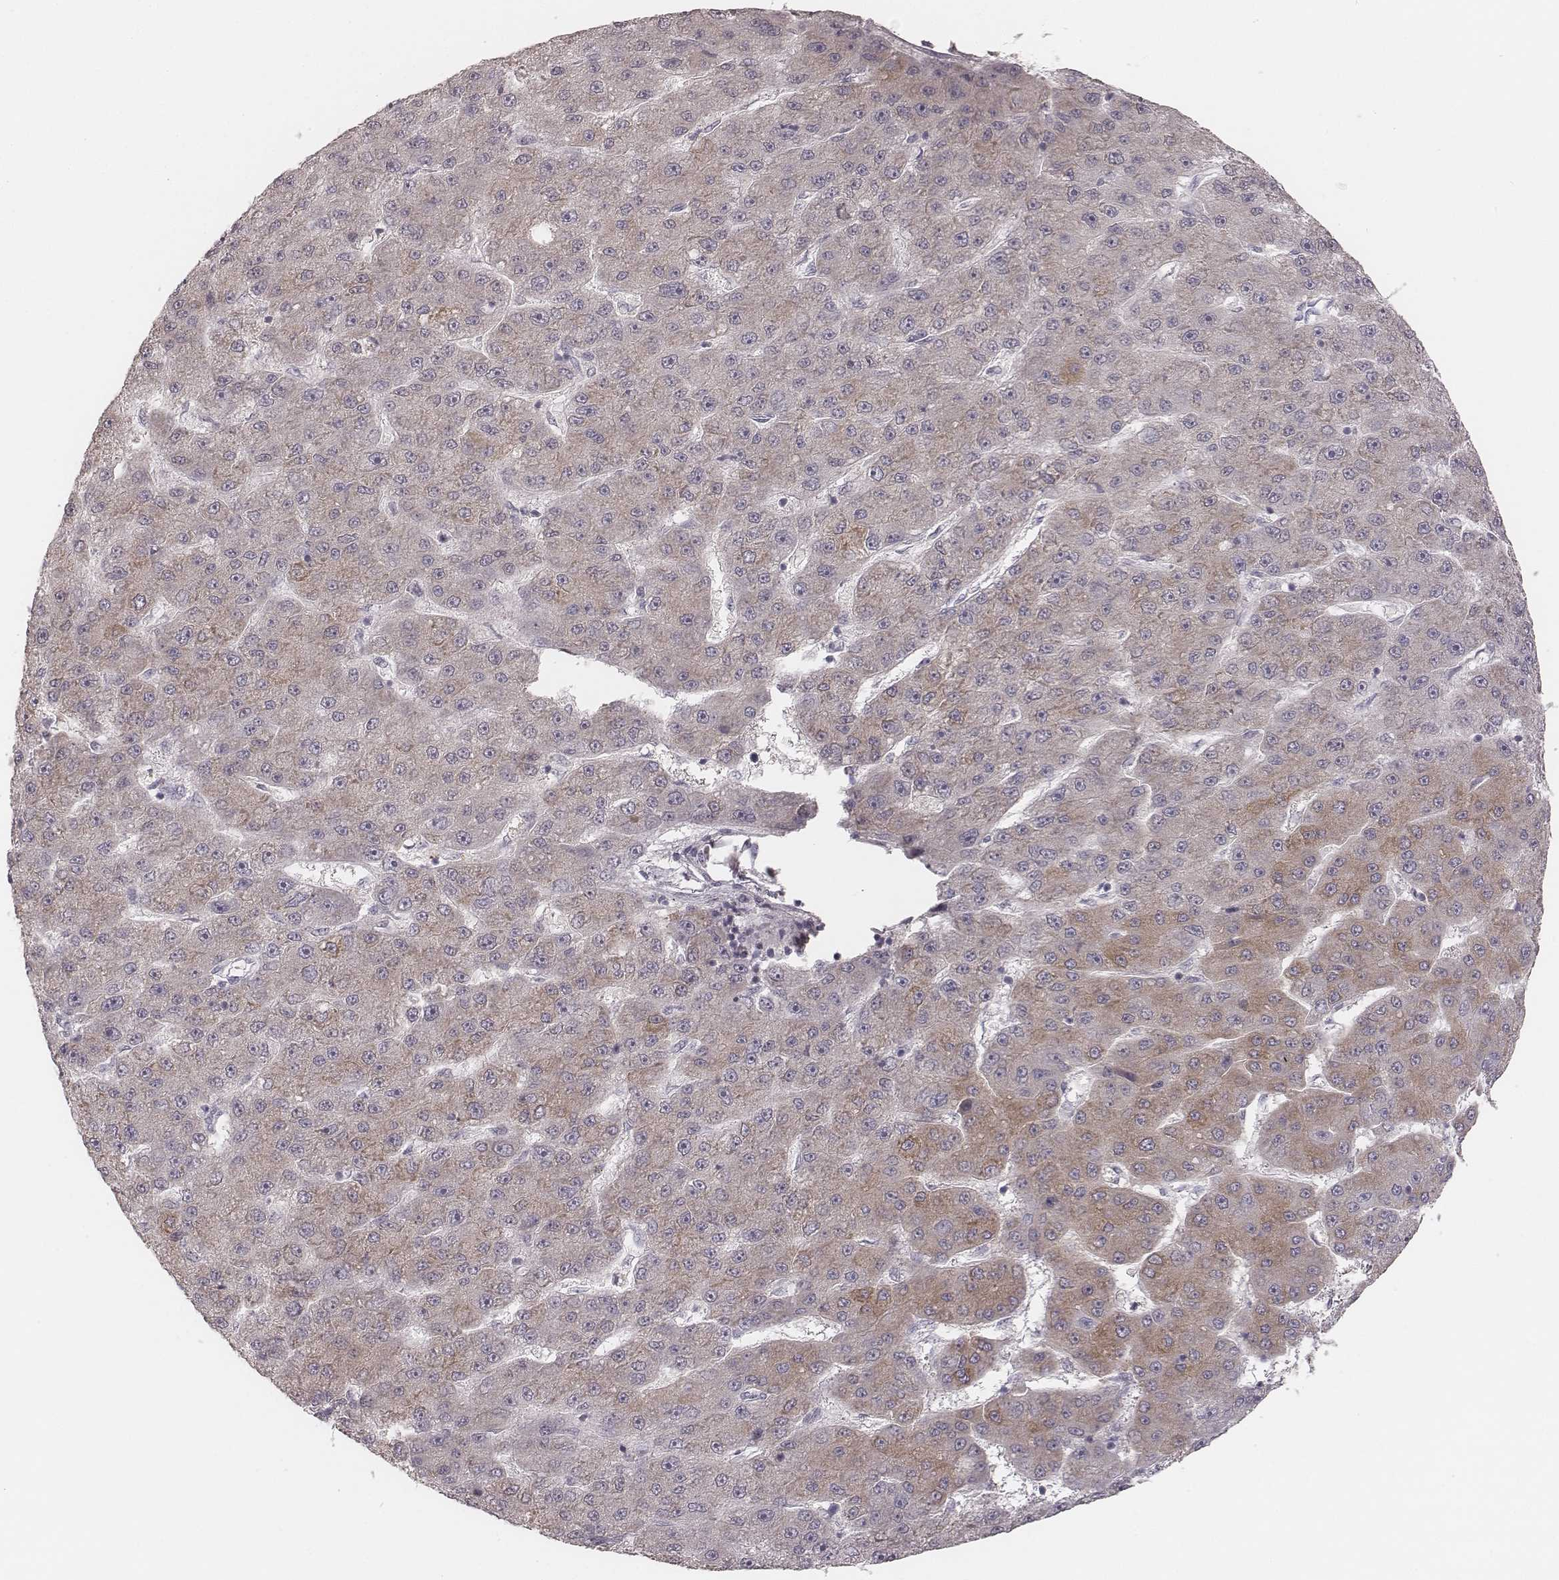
{"staining": {"intensity": "weak", "quantity": "<25%", "location": "cytoplasmic/membranous"}, "tissue": "liver cancer", "cell_type": "Tumor cells", "image_type": "cancer", "snomed": [{"axis": "morphology", "description": "Carcinoma, Hepatocellular, NOS"}, {"axis": "topography", "description": "Liver"}], "caption": "IHC photomicrograph of neoplastic tissue: human liver hepatocellular carcinoma stained with DAB demonstrates no significant protein positivity in tumor cells.", "gene": "ACACB", "patient": {"sex": "male", "age": 67}}